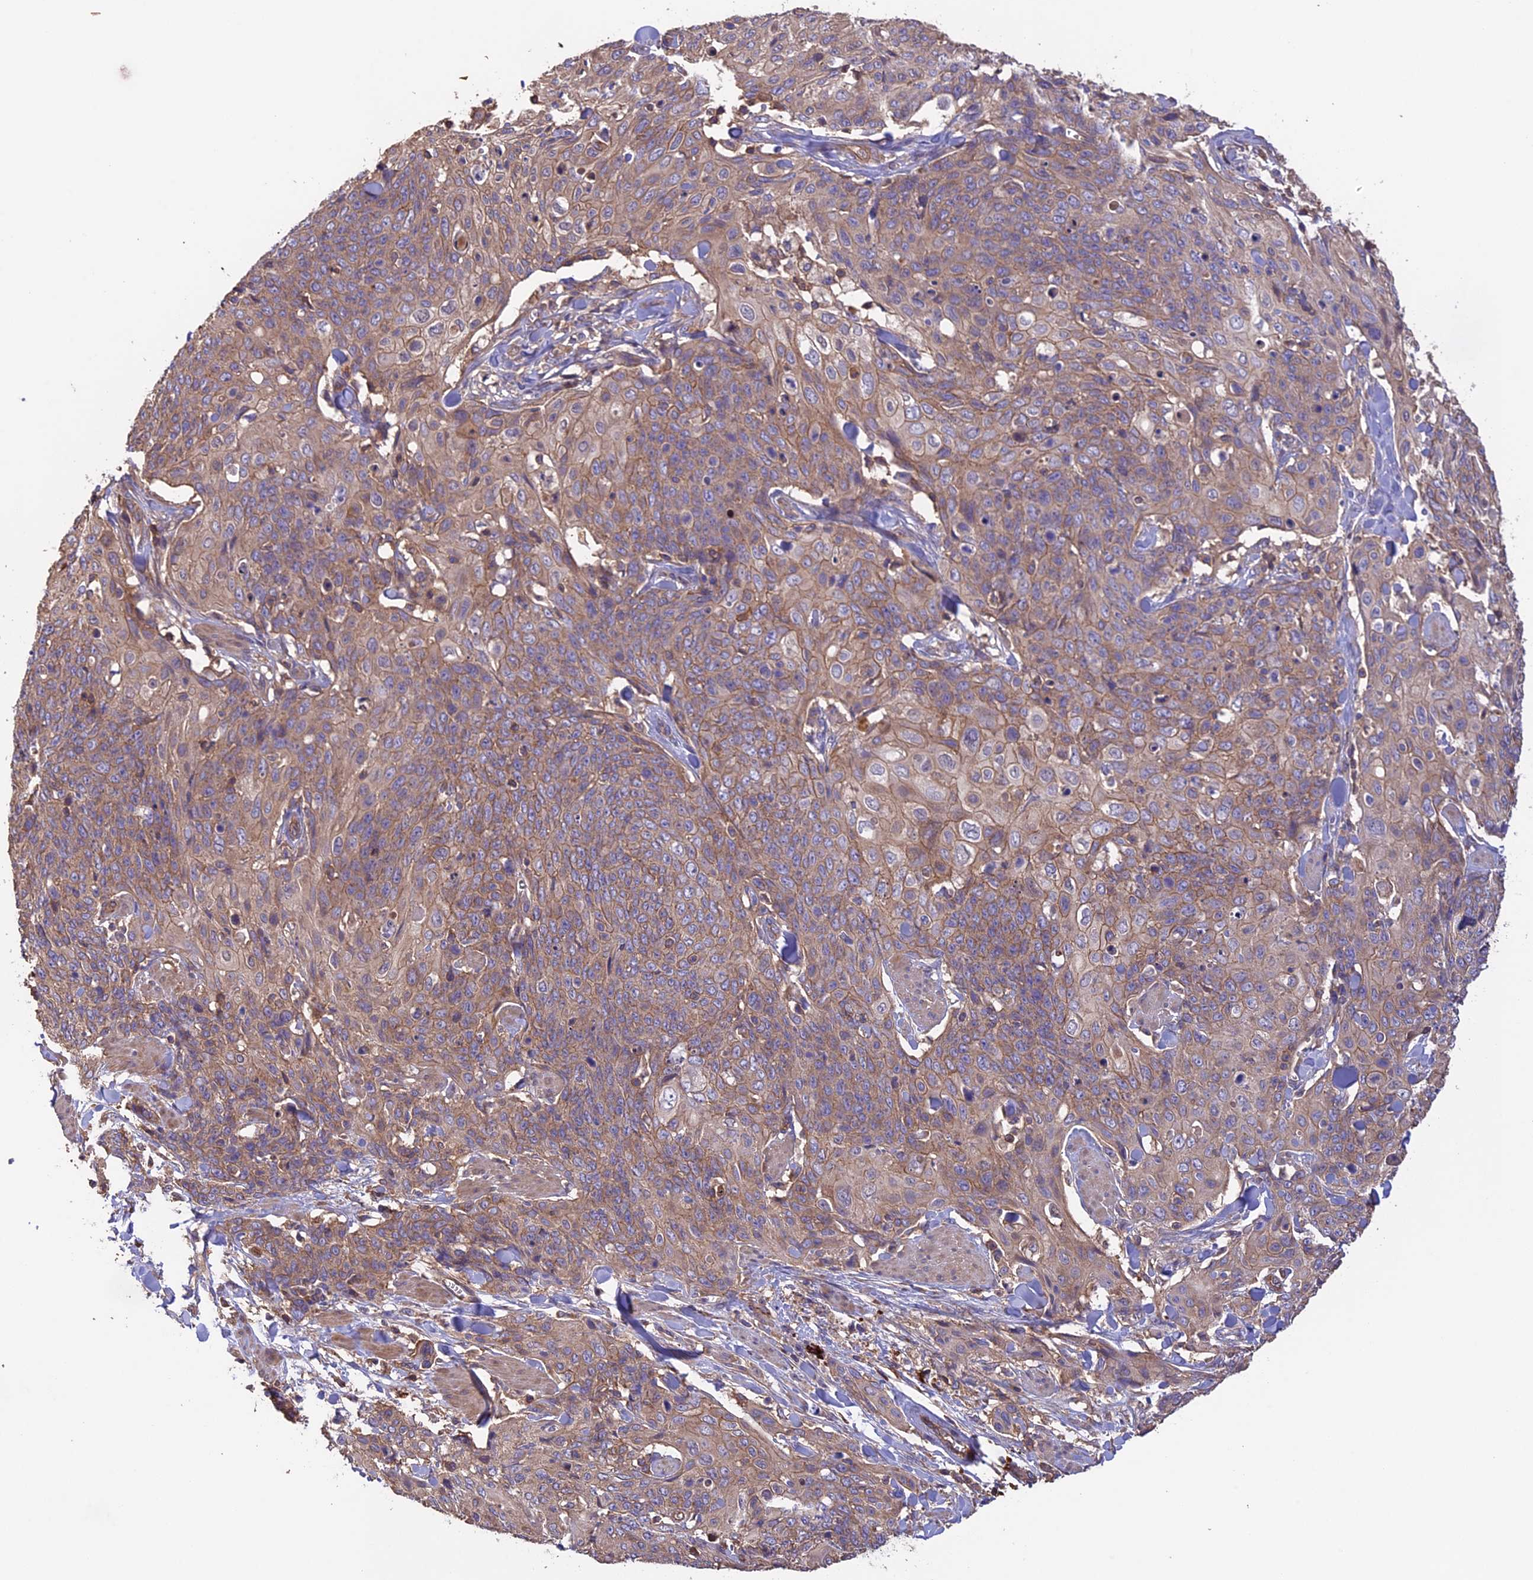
{"staining": {"intensity": "weak", "quantity": ">75%", "location": "cytoplasmic/membranous"}, "tissue": "skin cancer", "cell_type": "Tumor cells", "image_type": "cancer", "snomed": [{"axis": "morphology", "description": "Squamous cell carcinoma, NOS"}, {"axis": "topography", "description": "Skin"}, {"axis": "topography", "description": "Vulva"}], "caption": "Weak cytoplasmic/membranous expression for a protein is present in about >75% of tumor cells of skin cancer (squamous cell carcinoma) using IHC.", "gene": "GAS8", "patient": {"sex": "female", "age": 85}}